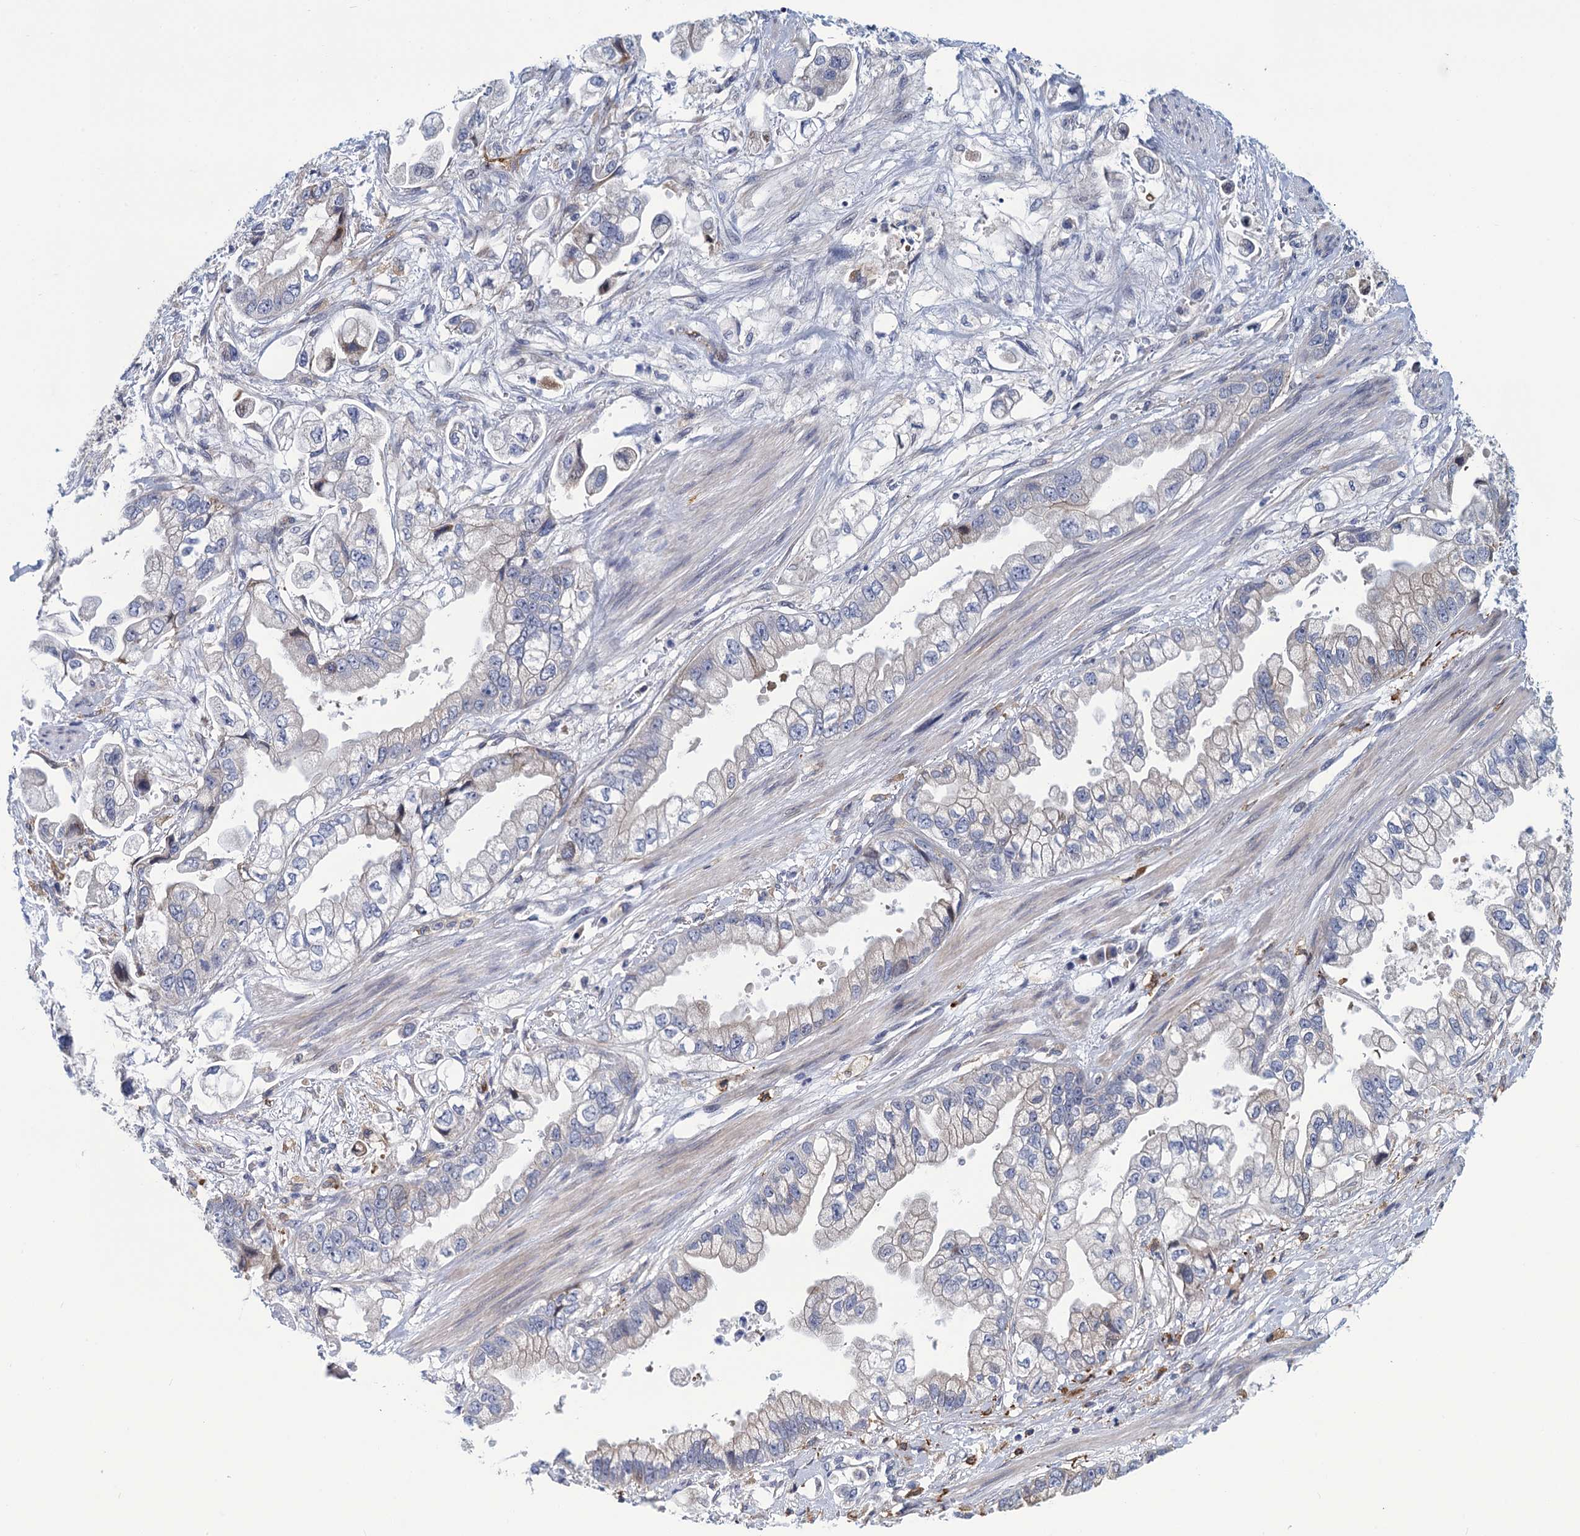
{"staining": {"intensity": "negative", "quantity": "none", "location": "none"}, "tissue": "stomach cancer", "cell_type": "Tumor cells", "image_type": "cancer", "snomed": [{"axis": "morphology", "description": "Adenocarcinoma, NOS"}, {"axis": "topography", "description": "Stomach"}], "caption": "An image of stomach cancer stained for a protein demonstrates no brown staining in tumor cells. (Stains: DAB IHC with hematoxylin counter stain, Microscopy: brightfield microscopy at high magnification).", "gene": "DNHD1", "patient": {"sex": "male", "age": 62}}